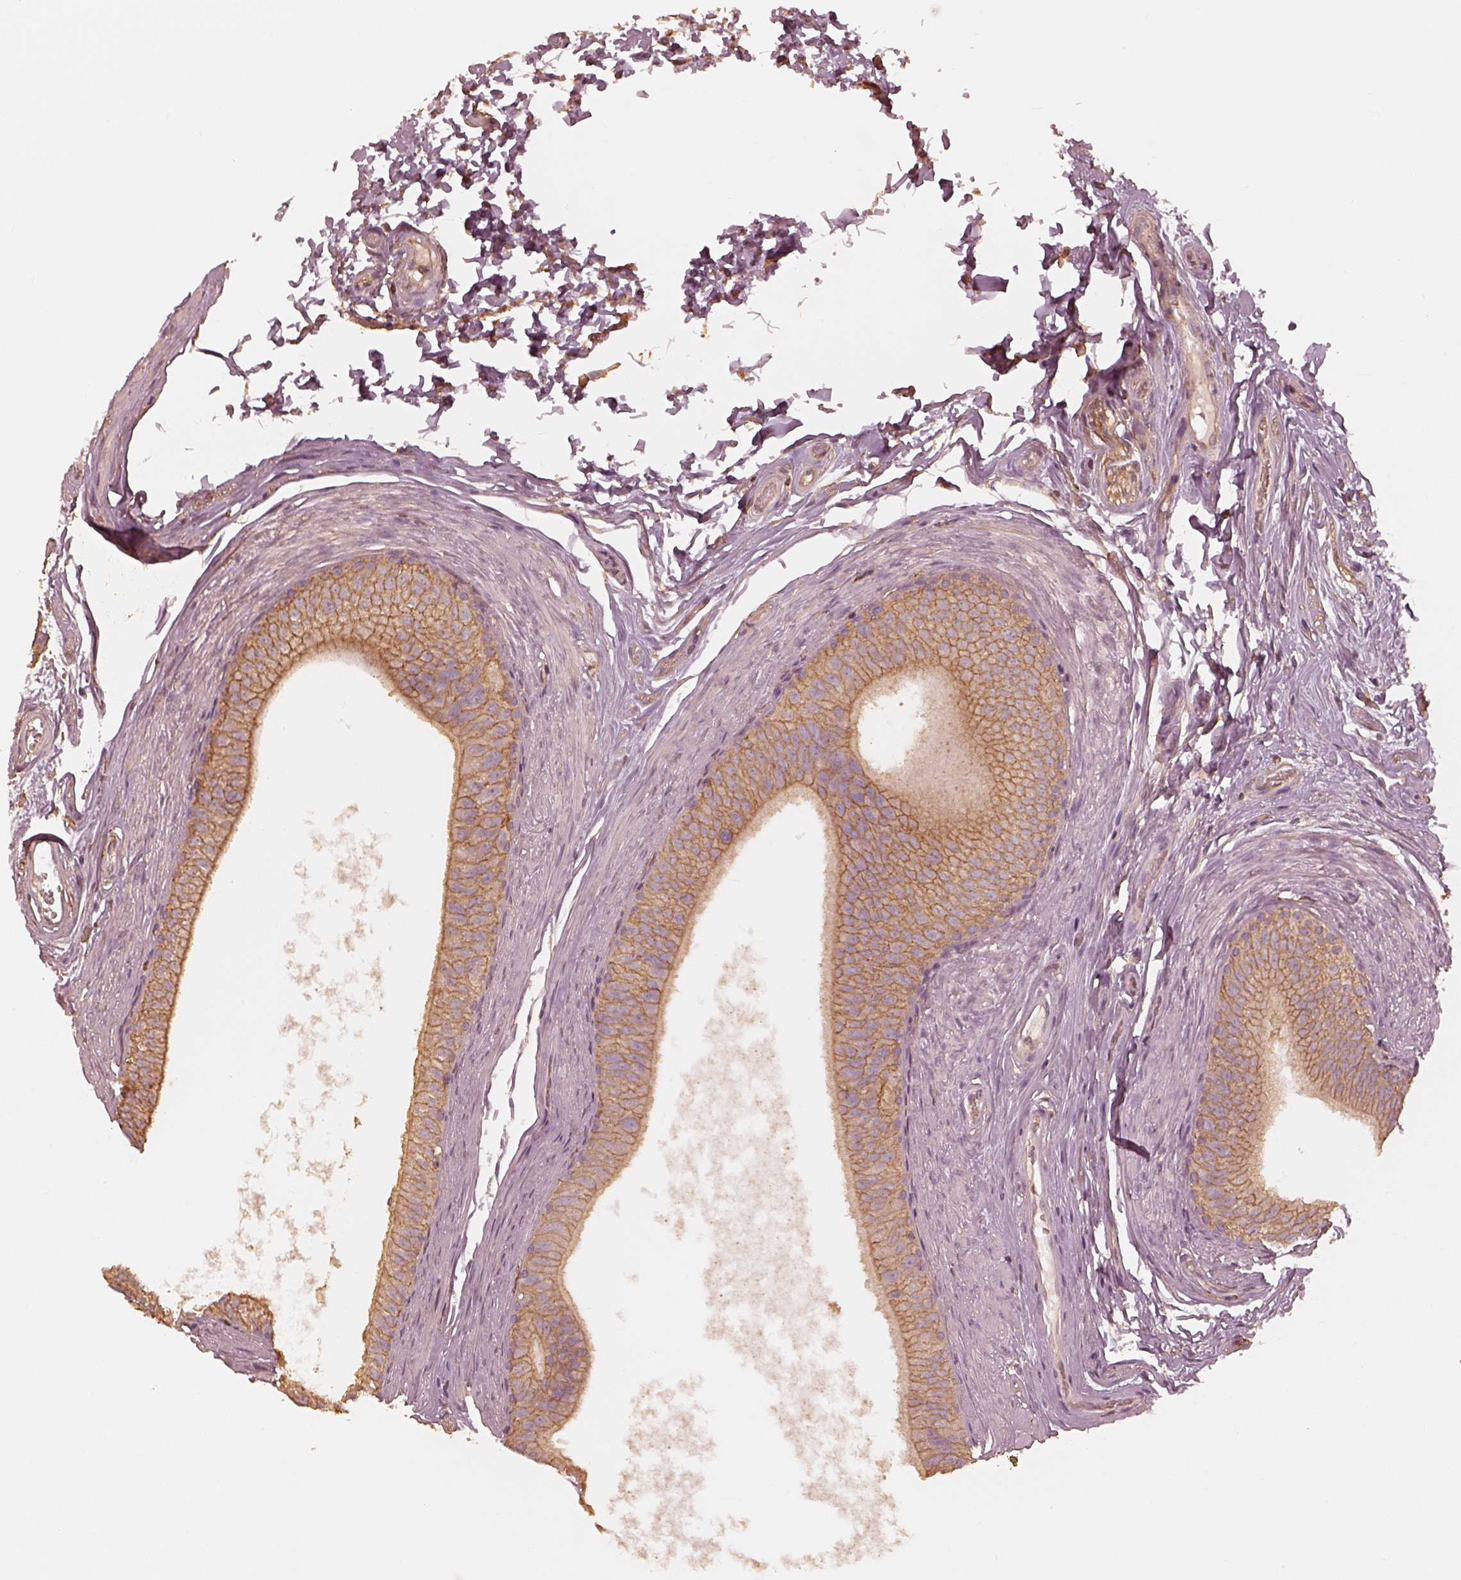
{"staining": {"intensity": "moderate", "quantity": ">75%", "location": "cytoplasmic/membranous"}, "tissue": "epididymis", "cell_type": "Glandular cells", "image_type": "normal", "snomed": [{"axis": "morphology", "description": "Normal tissue, NOS"}, {"axis": "topography", "description": "Epididymis"}], "caption": "A medium amount of moderate cytoplasmic/membranous expression is identified in about >75% of glandular cells in benign epididymis. (DAB IHC, brown staining for protein, blue staining for nuclei).", "gene": "WDR7", "patient": {"sex": "male", "age": 36}}